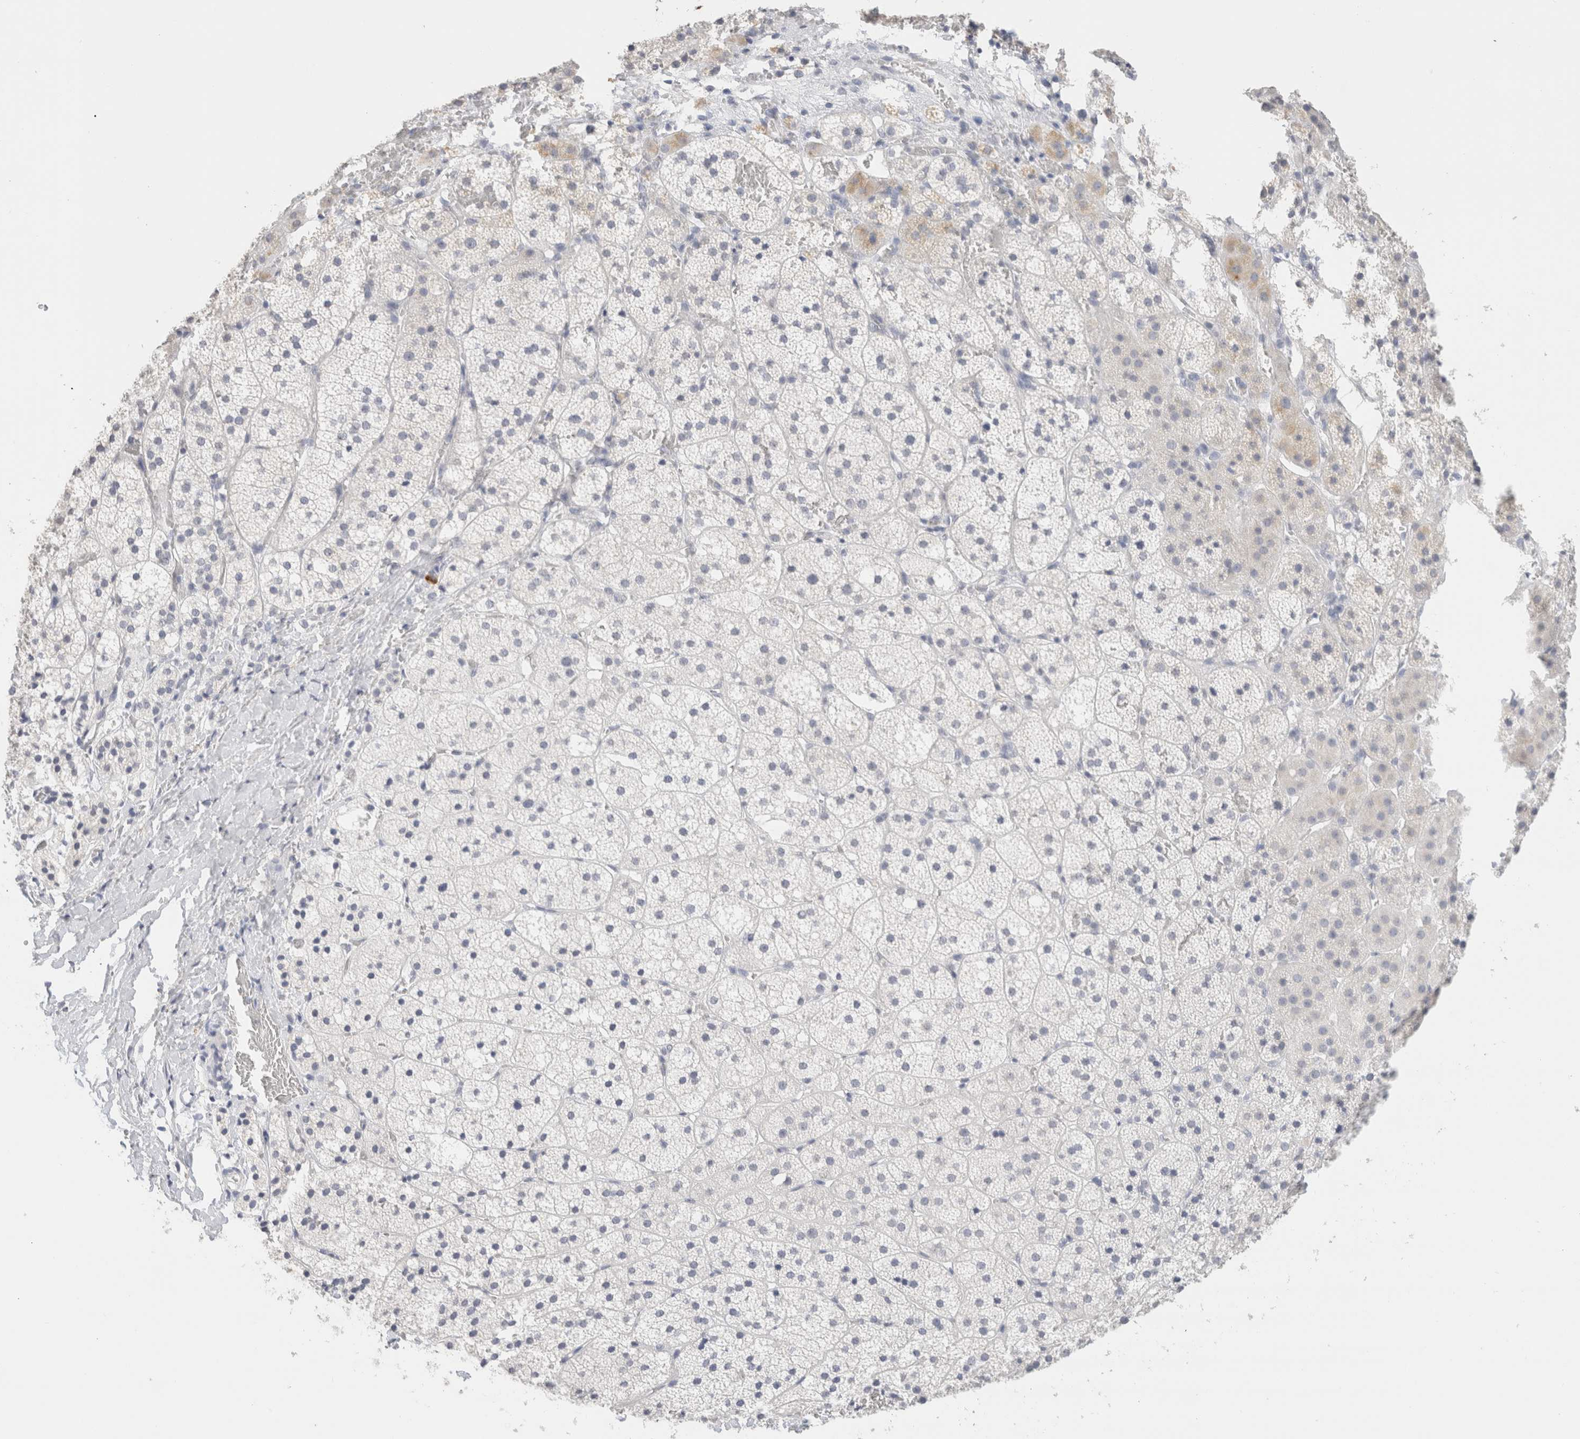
{"staining": {"intensity": "weak", "quantity": "<25%", "location": "cytoplasmic/membranous"}, "tissue": "adrenal gland", "cell_type": "Glandular cells", "image_type": "normal", "snomed": [{"axis": "morphology", "description": "Normal tissue, NOS"}, {"axis": "topography", "description": "Adrenal gland"}], "caption": "DAB immunohistochemical staining of unremarkable adrenal gland exhibits no significant expression in glandular cells. The staining is performed using DAB (3,3'-diaminobenzidine) brown chromogen with nuclei counter-stained in using hematoxylin.", "gene": "CD80", "patient": {"sex": "female", "age": 44}}